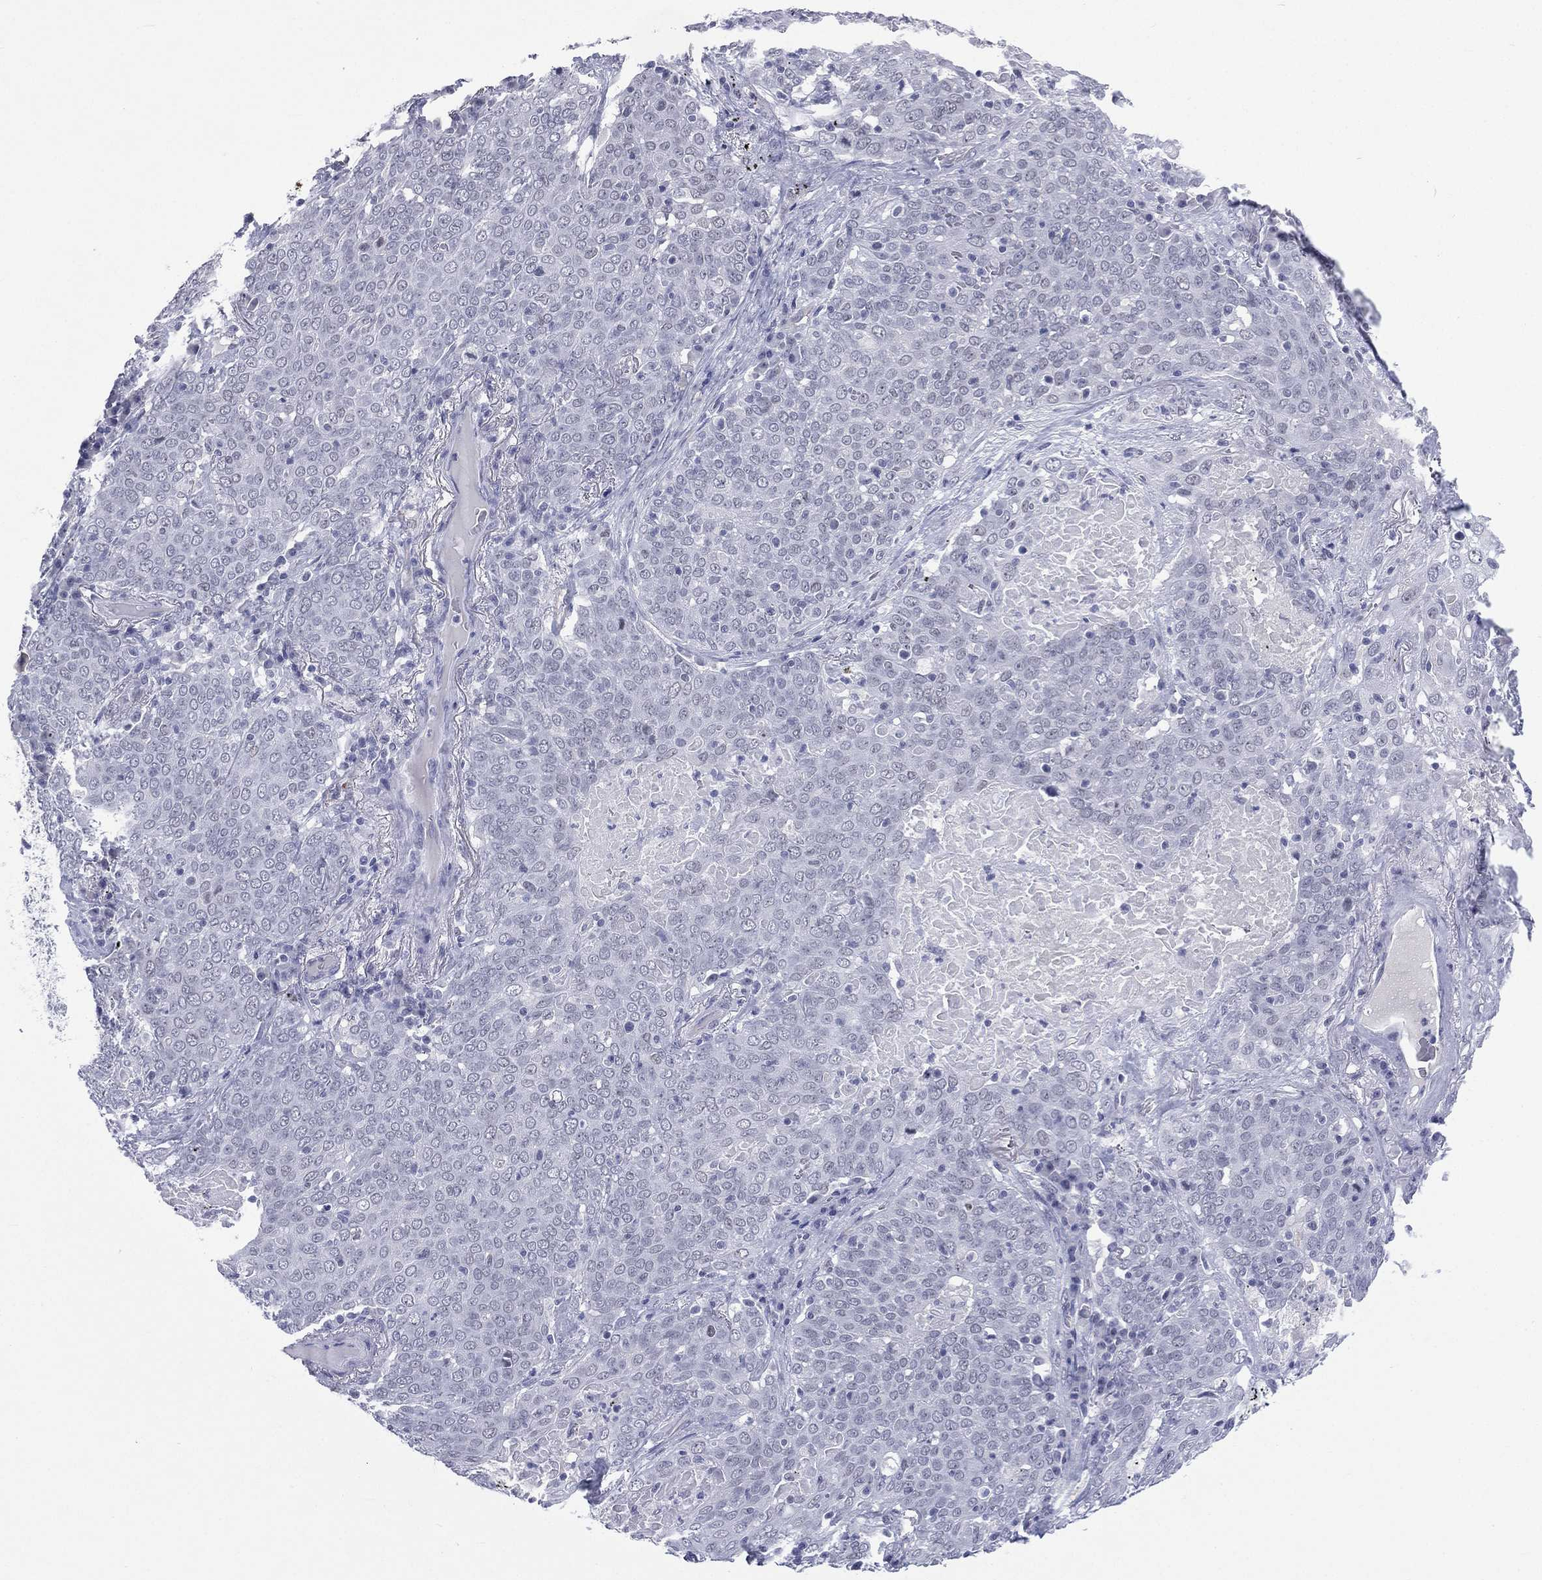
{"staining": {"intensity": "negative", "quantity": "none", "location": "none"}, "tissue": "lung cancer", "cell_type": "Tumor cells", "image_type": "cancer", "snomed": [{"axis": "morphology", "description": "Squamous cell carcinoma, NOS"}, {"axis": "topography", "description": "Lung"}], "caption": "High power microscopy photomicrograph of an immunohistochemistry (IHC) image of lung cancer (squamous cell carcinoma), revealing no significant staining in tumor cells.", "gene": "SSX1", "patient": {"sex": "male", "age": 82}}